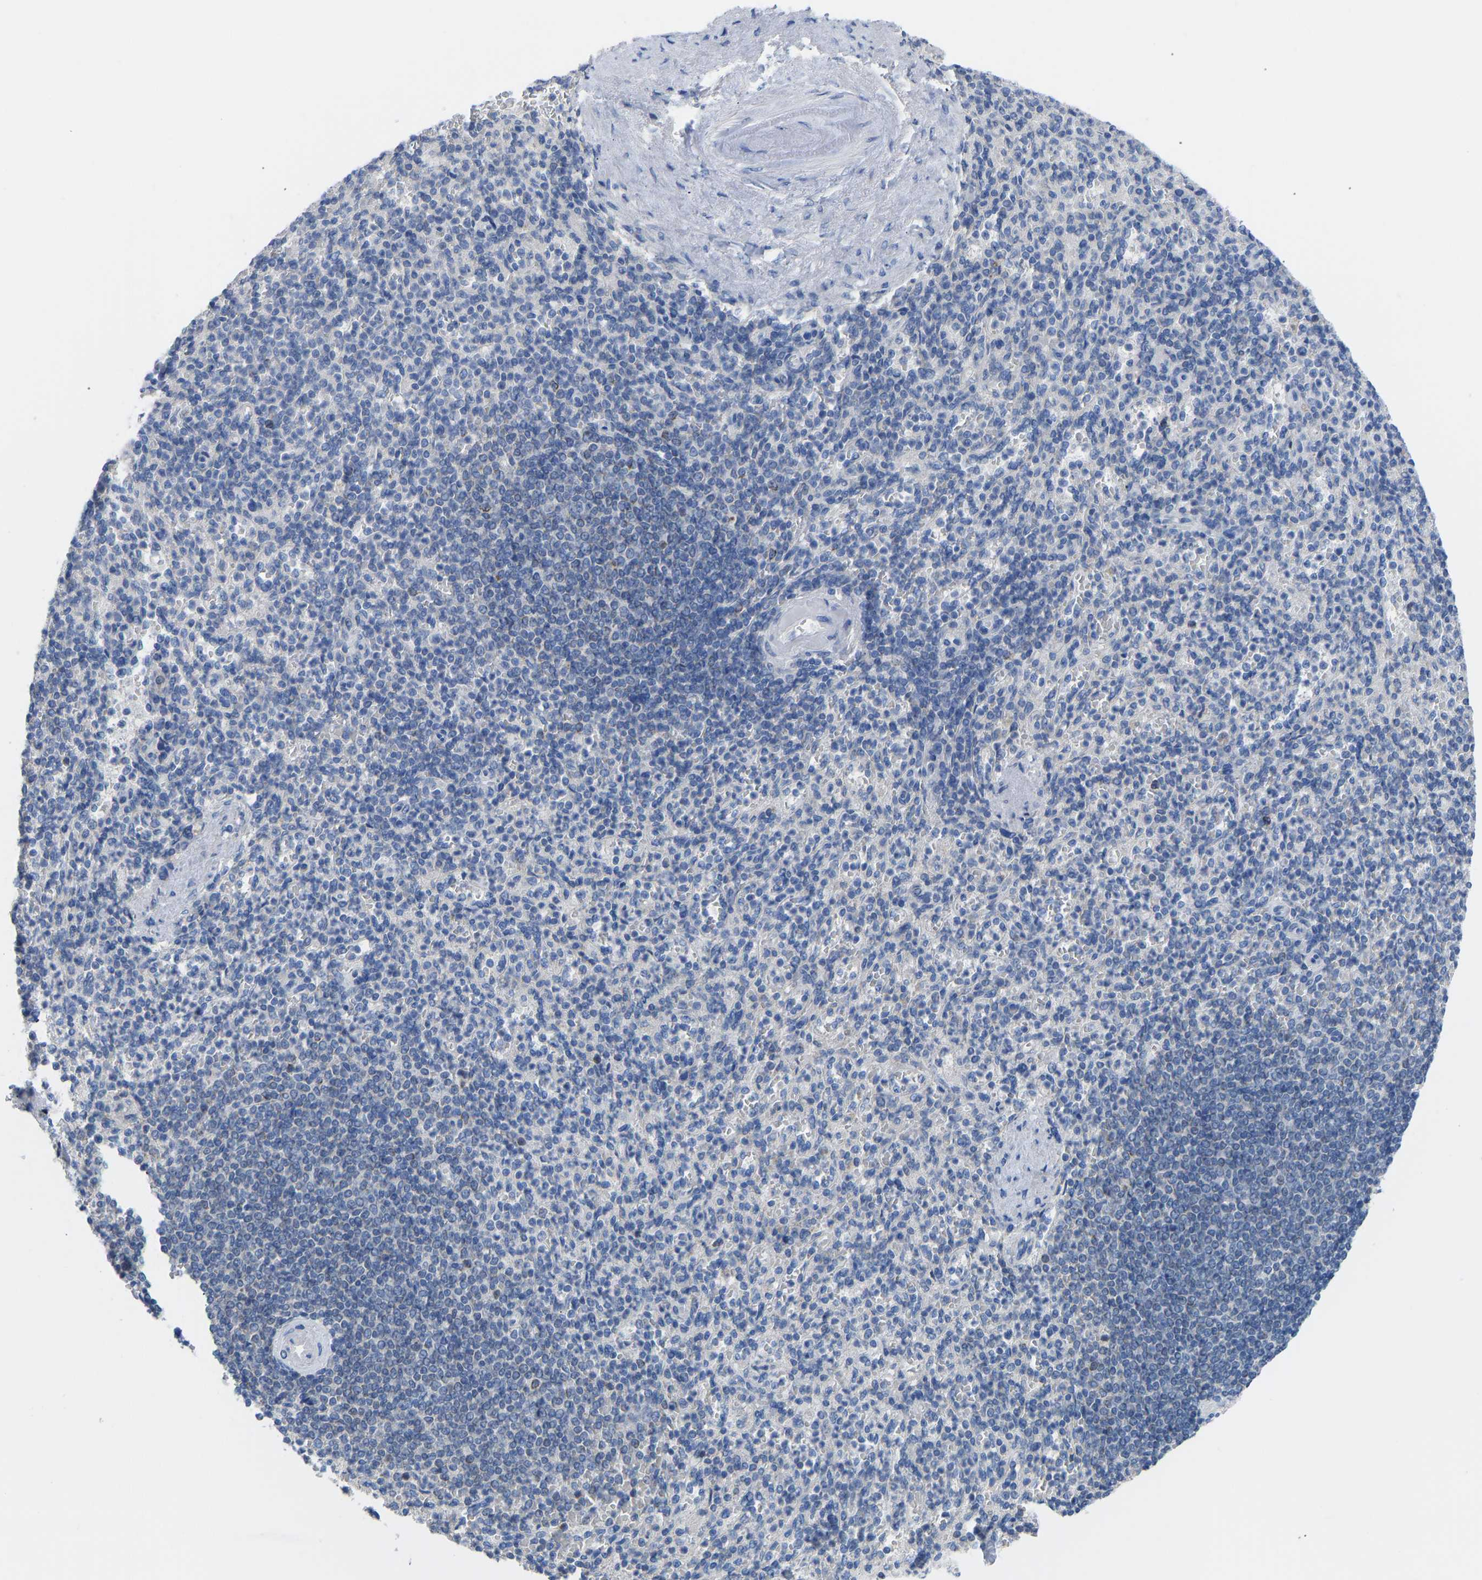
{"staining": {"intensity": "negative", "quantity": "none", "location": "none"}, "tissue": "spleen", "cell_type": "Cells in red pulp", "image_type": "normal", "snomed": [{"axis": "morphology", "description": "Normal tissue, NOS"}, {"axis": "topography", "description": "Spleen"}], "caption": "Cells in red pulp show no significant protein expression in unremarkable spleen. (Stains: DAB (3,3'-diaminobenzidine) IHC with hematoxylin counter stain, Microscopy: brightfield microscopy at high magnification).", "gene": "OLIG2", "patient": {"sex": "female", "age": 74}}